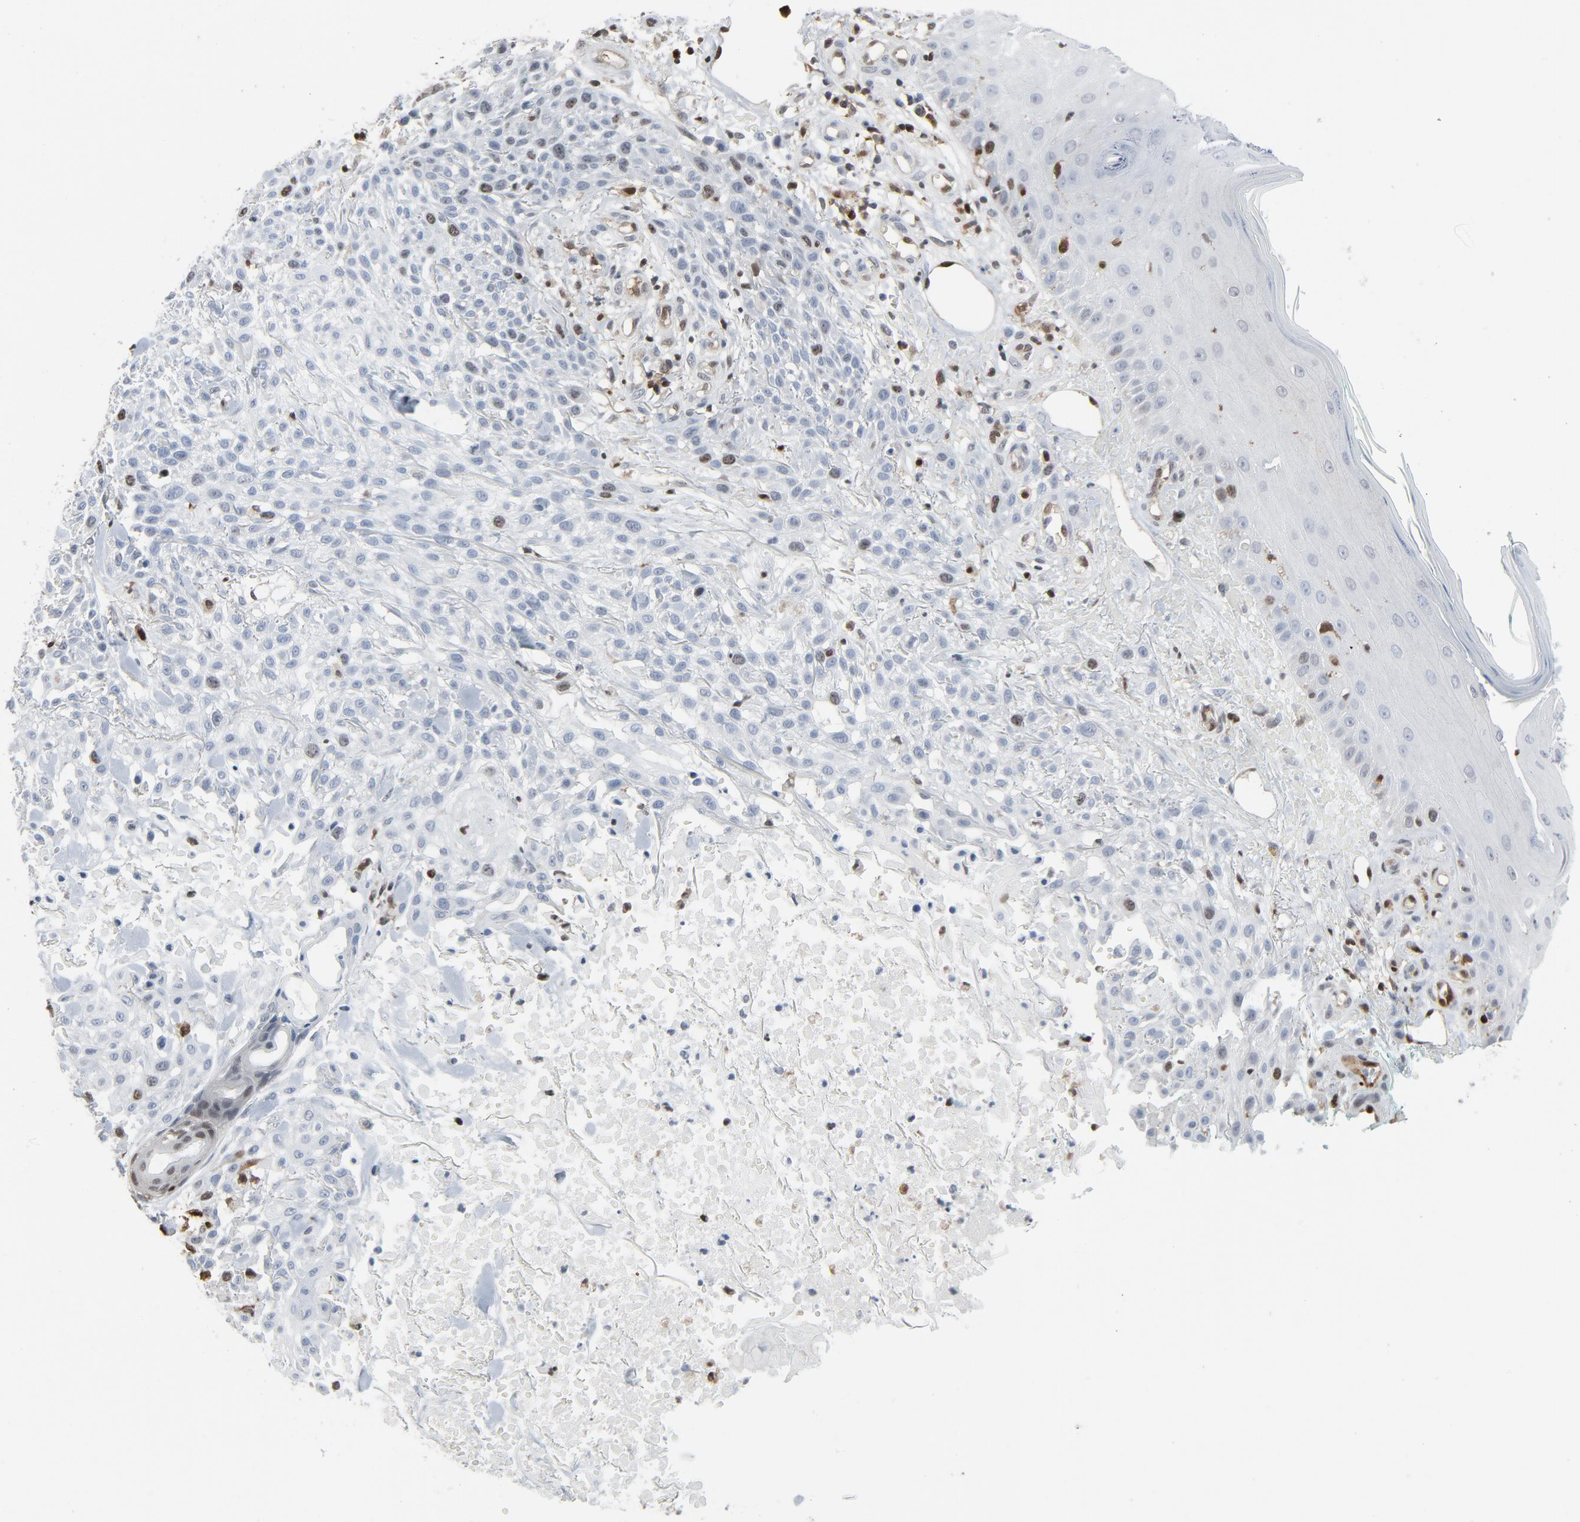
{"staining": {"intensity": "negative", "quantity": "none", "location": "none"}, "tissue": "skin cancer", "cell_type": "Tumor cells", "image_type": "cancer", "snomed": [{"axis": "morphology", "description": "Squamous cell carcinoma, NOS"}, {"axis": "topography", "description": "Skin"}], "caption": "Skin squamous cell carcinoma was stained to show a protein in brown. There is no significant positivity in tumor cells. (DAB IHC, high magnification).", "gene": "STAT5A", "patient": {"sex": "female", "age": 42}}